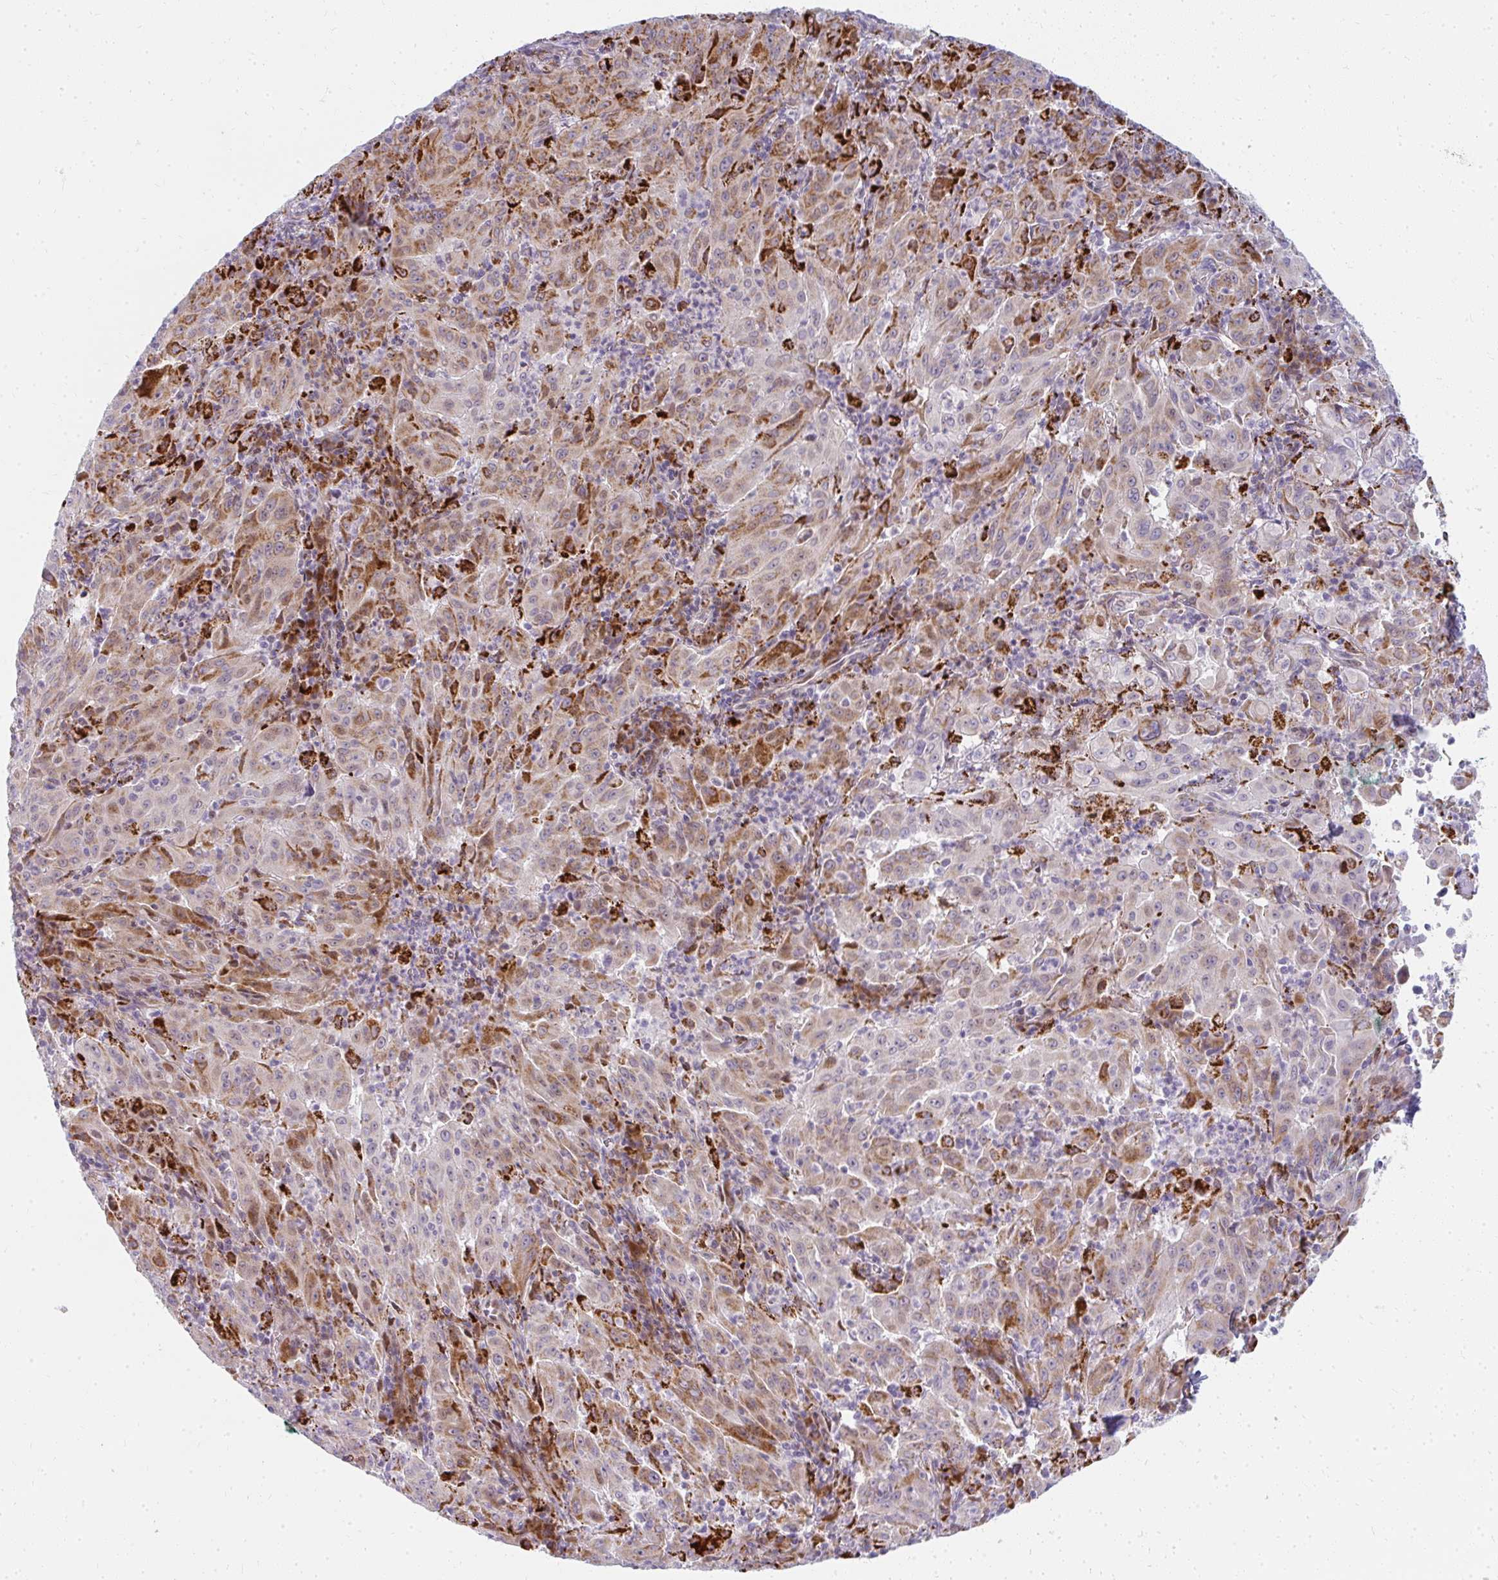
{"staining": {"intensity": "moderate", "quantity": "25%-75%", "location": "cytoplasmic/membranous"}, "tissue": "pancreatic cancer", "cell_type": "Tumor cells", "image_type": "cancer", "snomed": [{"axis": "morphology", "description": "Adenocarcinoma, NOS"}, {"axis": "topography", "description": "Pancreas"}], "caption": "Adenocarcinoma (pancreatic) tissue shows moderate cytoplasmic/membranous positivity in about 25%-75% of tumor cells", "gene": "PLA2G5", "patient": {"sex": "male", "age": 63}}